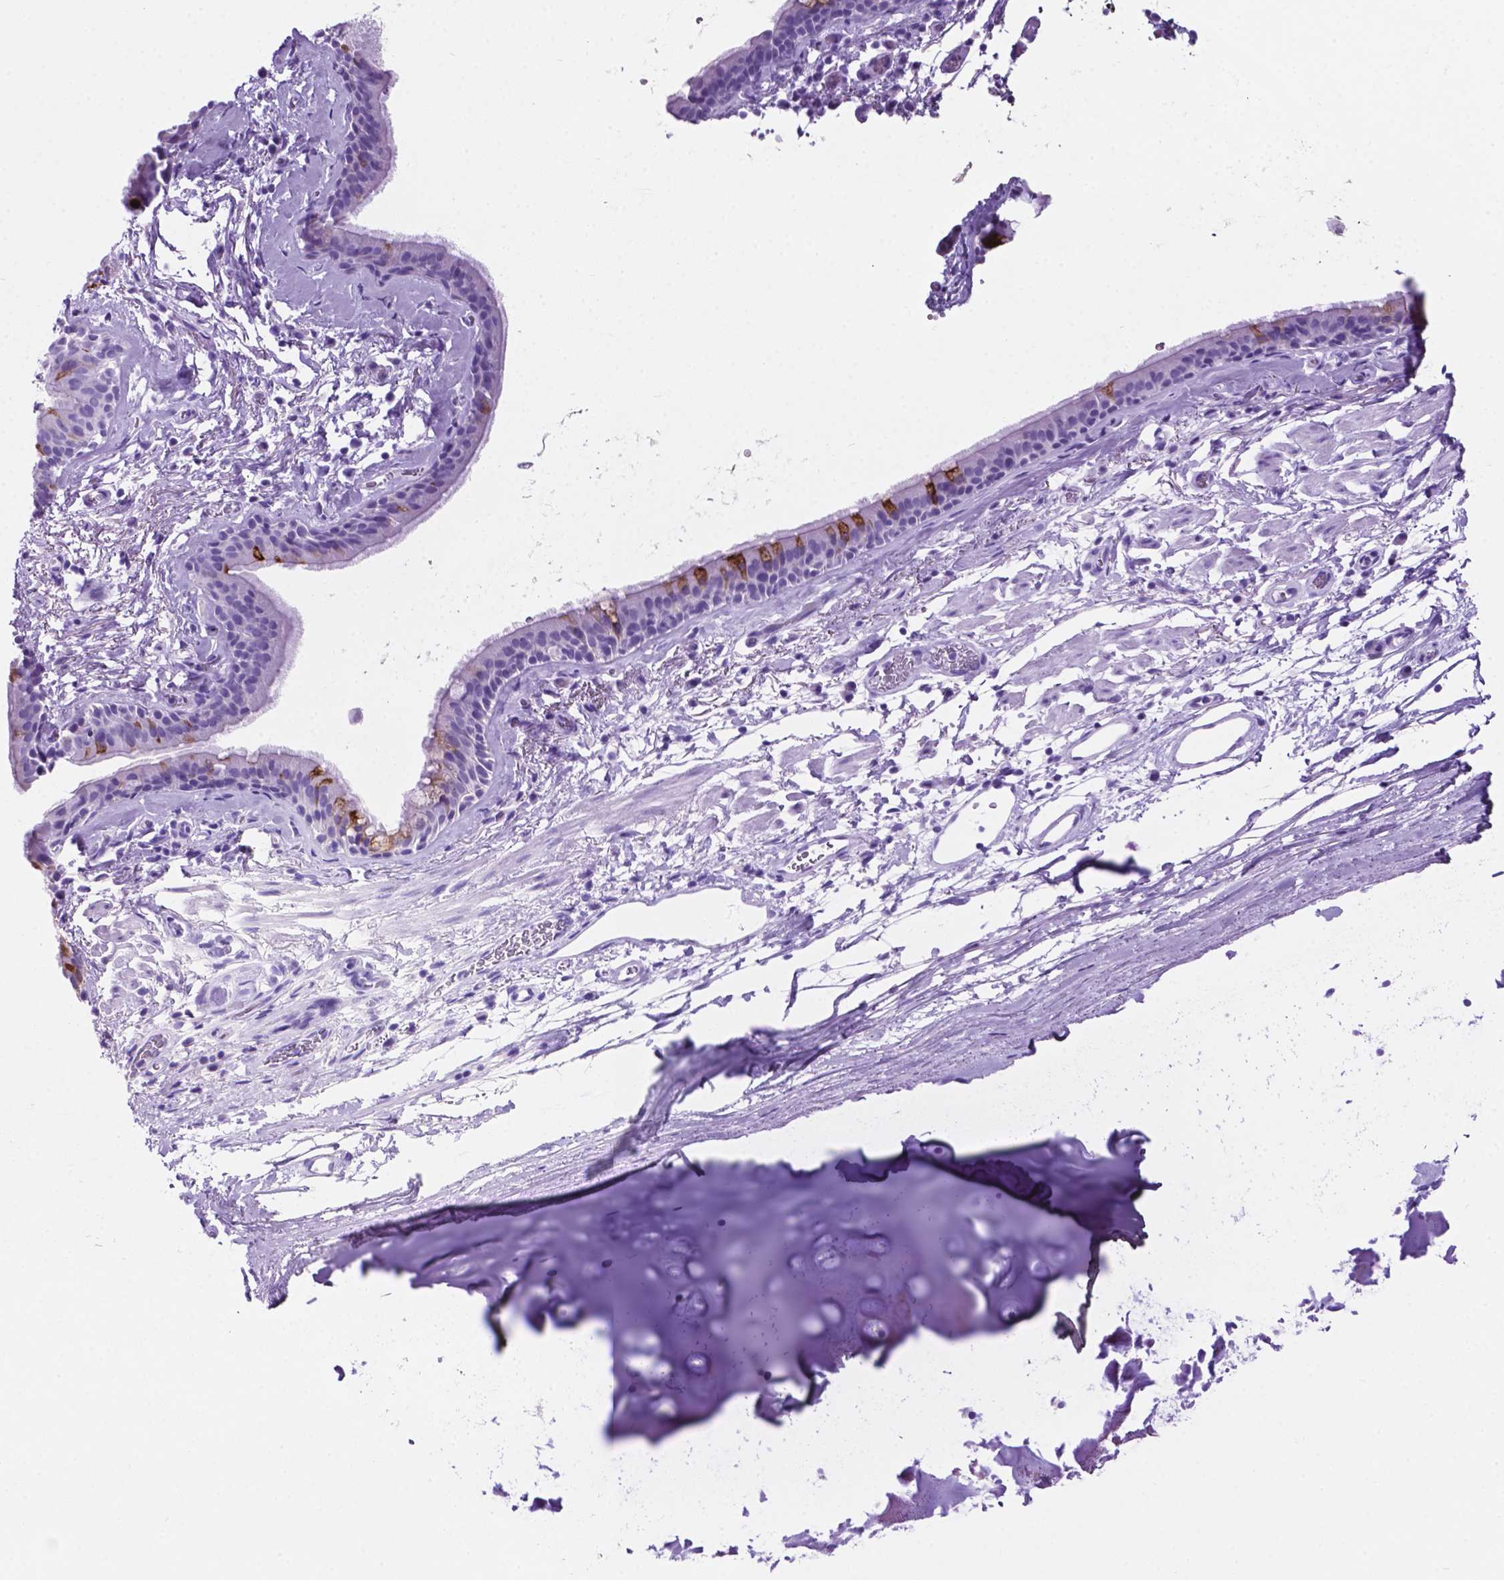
{"staining": {"intensity": "strong", "quantity": "<25%", "location": "cytoplasmic/membranous"}, "tissue": "bronchus", "cell_type": "Respiratory epithelial cells", "image_type": "normal", "snomed": [{"axis": "morphology", "description": "Normal tissue, NOS"}, {"axis": "topography", "description": "Cartilage tissue"}, {"axis": "topography", "description": "Bronchus"}], "caption": "About <25% of respiratory epithelial cells in unremarkable bronchus display strong cytoplasmic/membranous protein staining as visualized by brown immunohistochemical staining.", "gene": "C17orf107", "patient": {"sex": "male", "age": 58}}